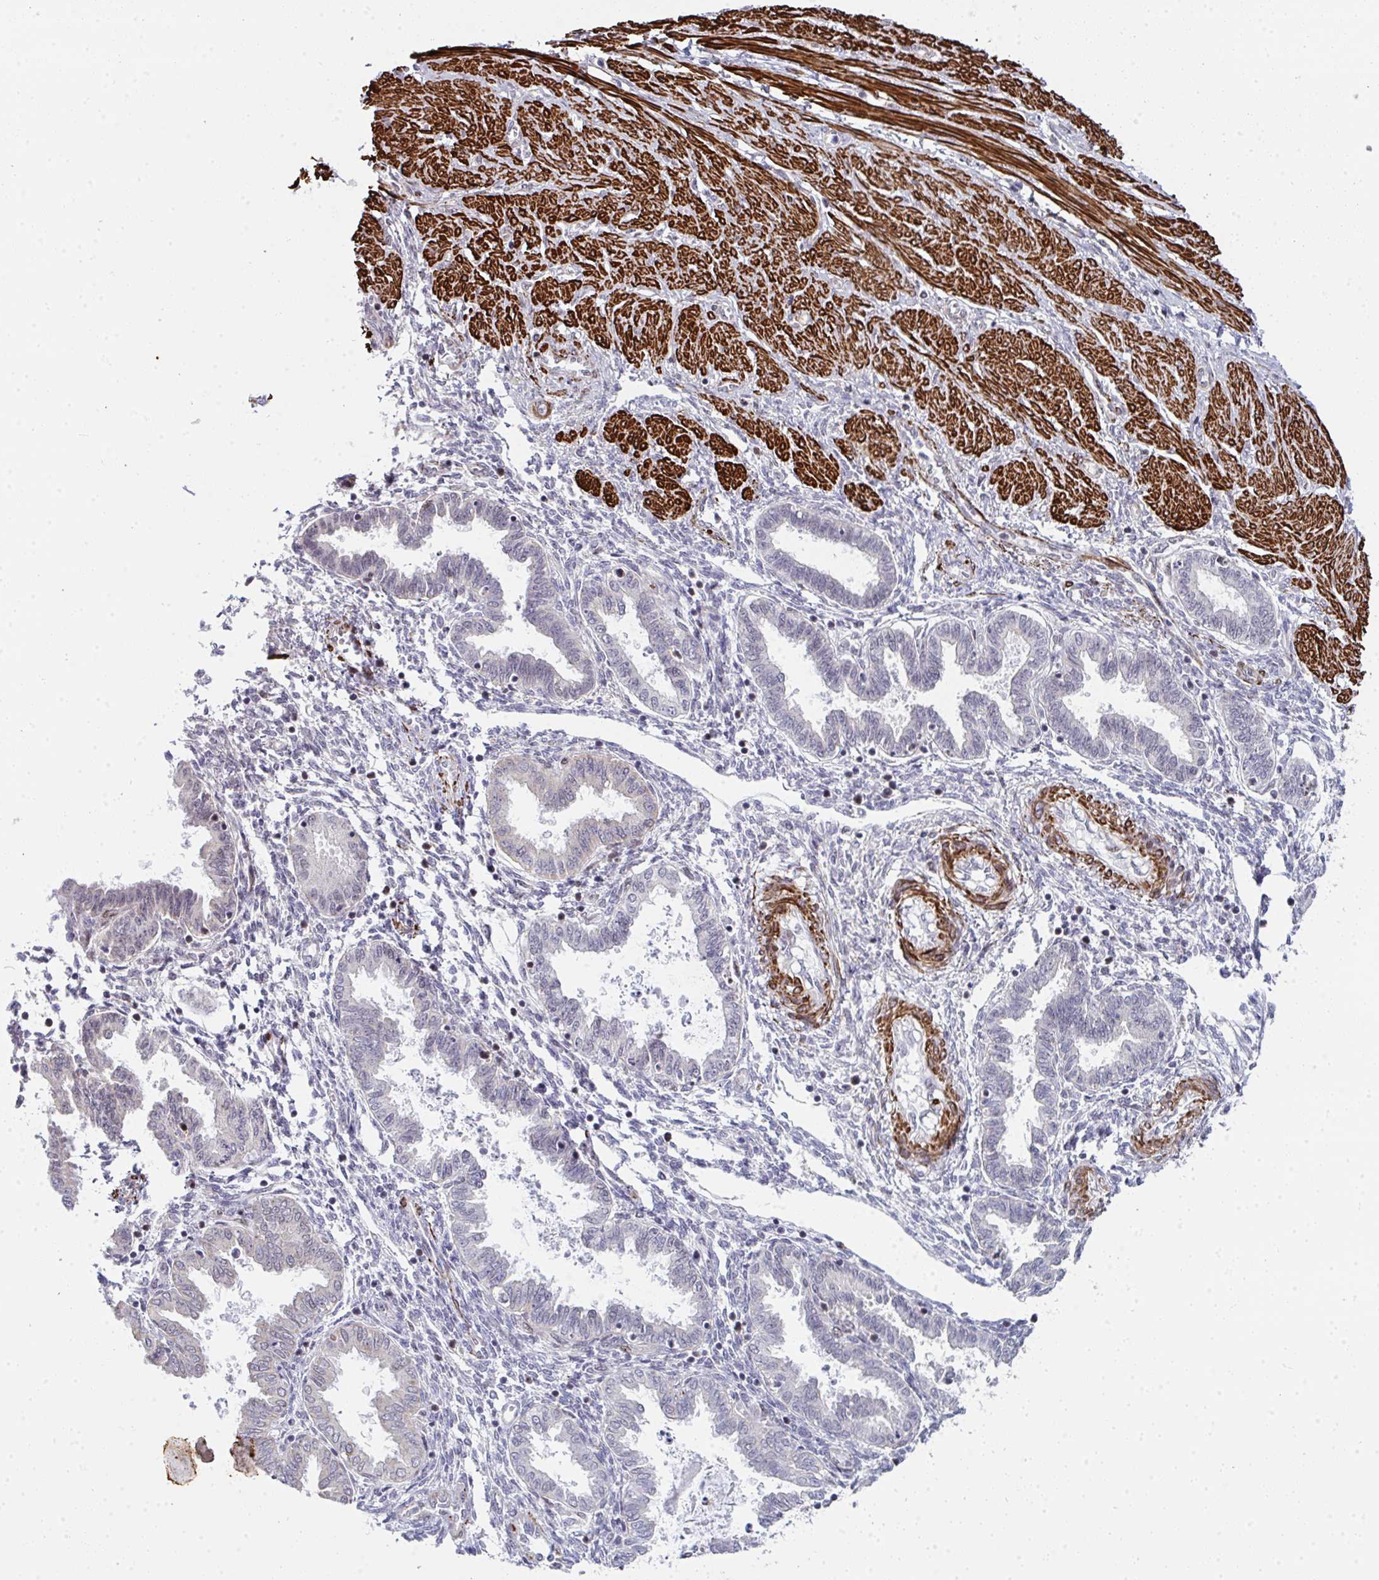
{"staining": {"intensity": "negative", "quantity": "none", "location": "none"}, "tissue": "endometrium", "cell_type": "Cells in endometrial stroma", "image_type": "normal", "snomed": [{"axis": "morphology", "description": "Normal tissue, NOS"}, {"axis": "topography", "description": "Endometrium"}], "caption": "Immunohistochemical staining of benign human endometrium shows no significant expression in cells in endometrial stroma.", "gene": "GINS2", "patient": {"sex": "female", "age": 33}}